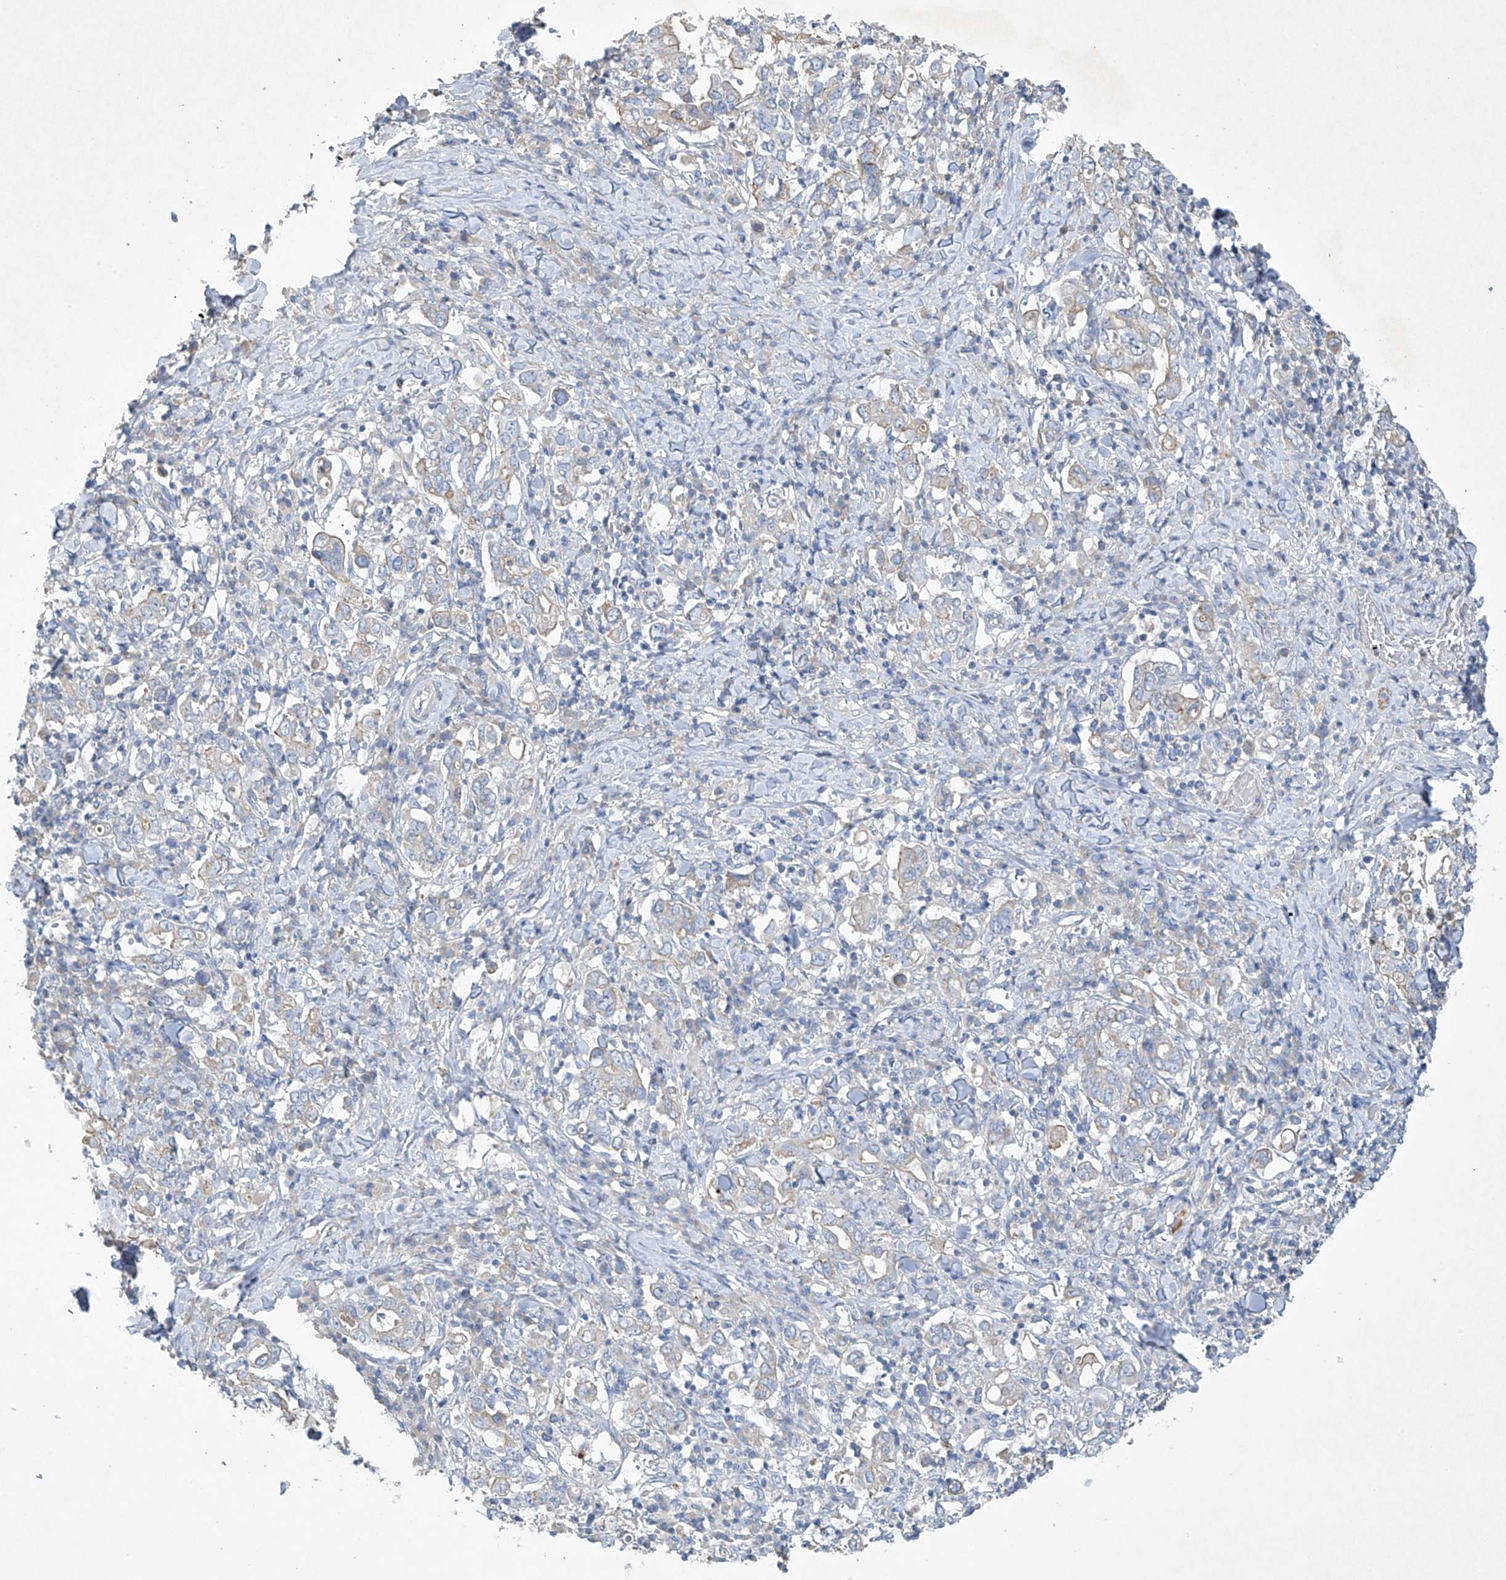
{"staining": {"intensity": "negative", "quantity": "none", "location": "none"}, "tissue": "stomach cancer", "cell_type": "Tumor cells", "image_type": "cancer", "snomed": [{"axis": "morphology", "description": "Adenocarcinoma, NOS"}, {"axis": "topography", "description": "Stomach, upper"}], "caption": "Stomach cancer (adenocarcinoma) was stained to show a protein in brown. There is no significant expression in tumor cells.", "gene": "PRSS12", "patient": {"sex": "male", "age": 62}}